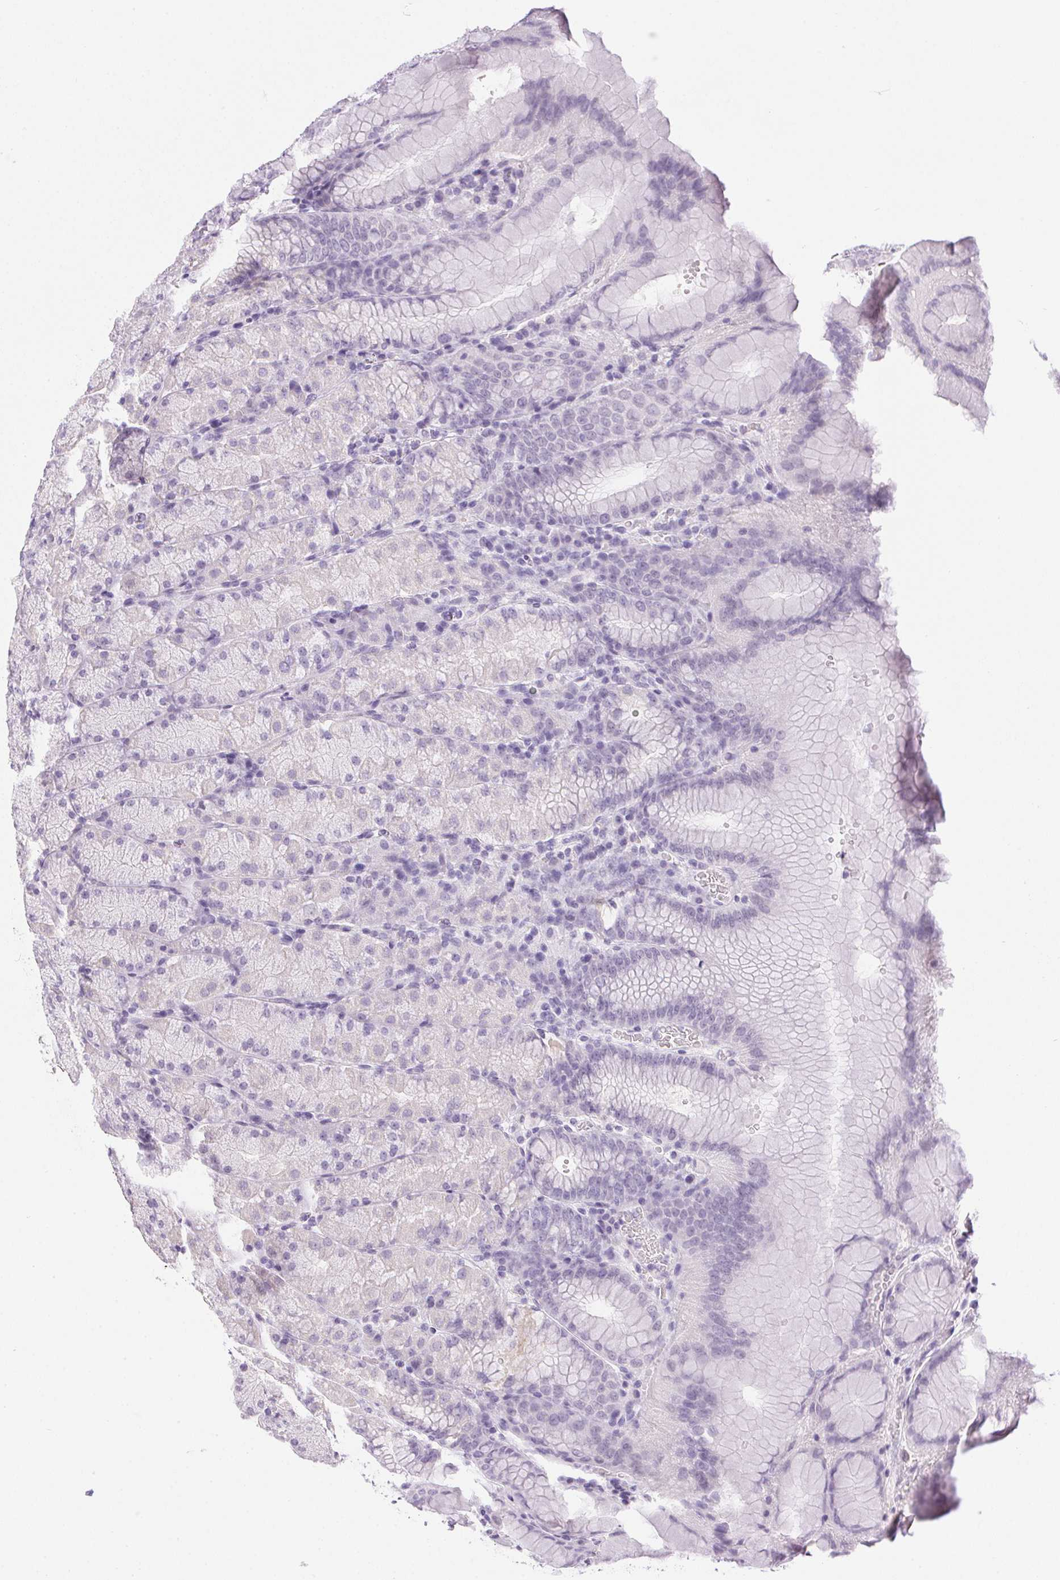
{"staining": {"intensity": "negative", "quantity": "none", "location": "none"}, "tissue": "stomach", "cell_type": "Glandular cells", "image_type": "normal", "snomed": [{"axis": "morphology", "description": "Normal tissue, NOS"}, {"axis": "topography", "description": "Stomach, upper"}, {"axis": "topography", "description": "Stomach"}], "caption": "Glandular cells show no significant positivity in normal stomach. (DAB (3,3'-diaminobenzidine) IHC, high magnification).", "gene": "PRL", "patient": {"sex": "male", "age": 76}}